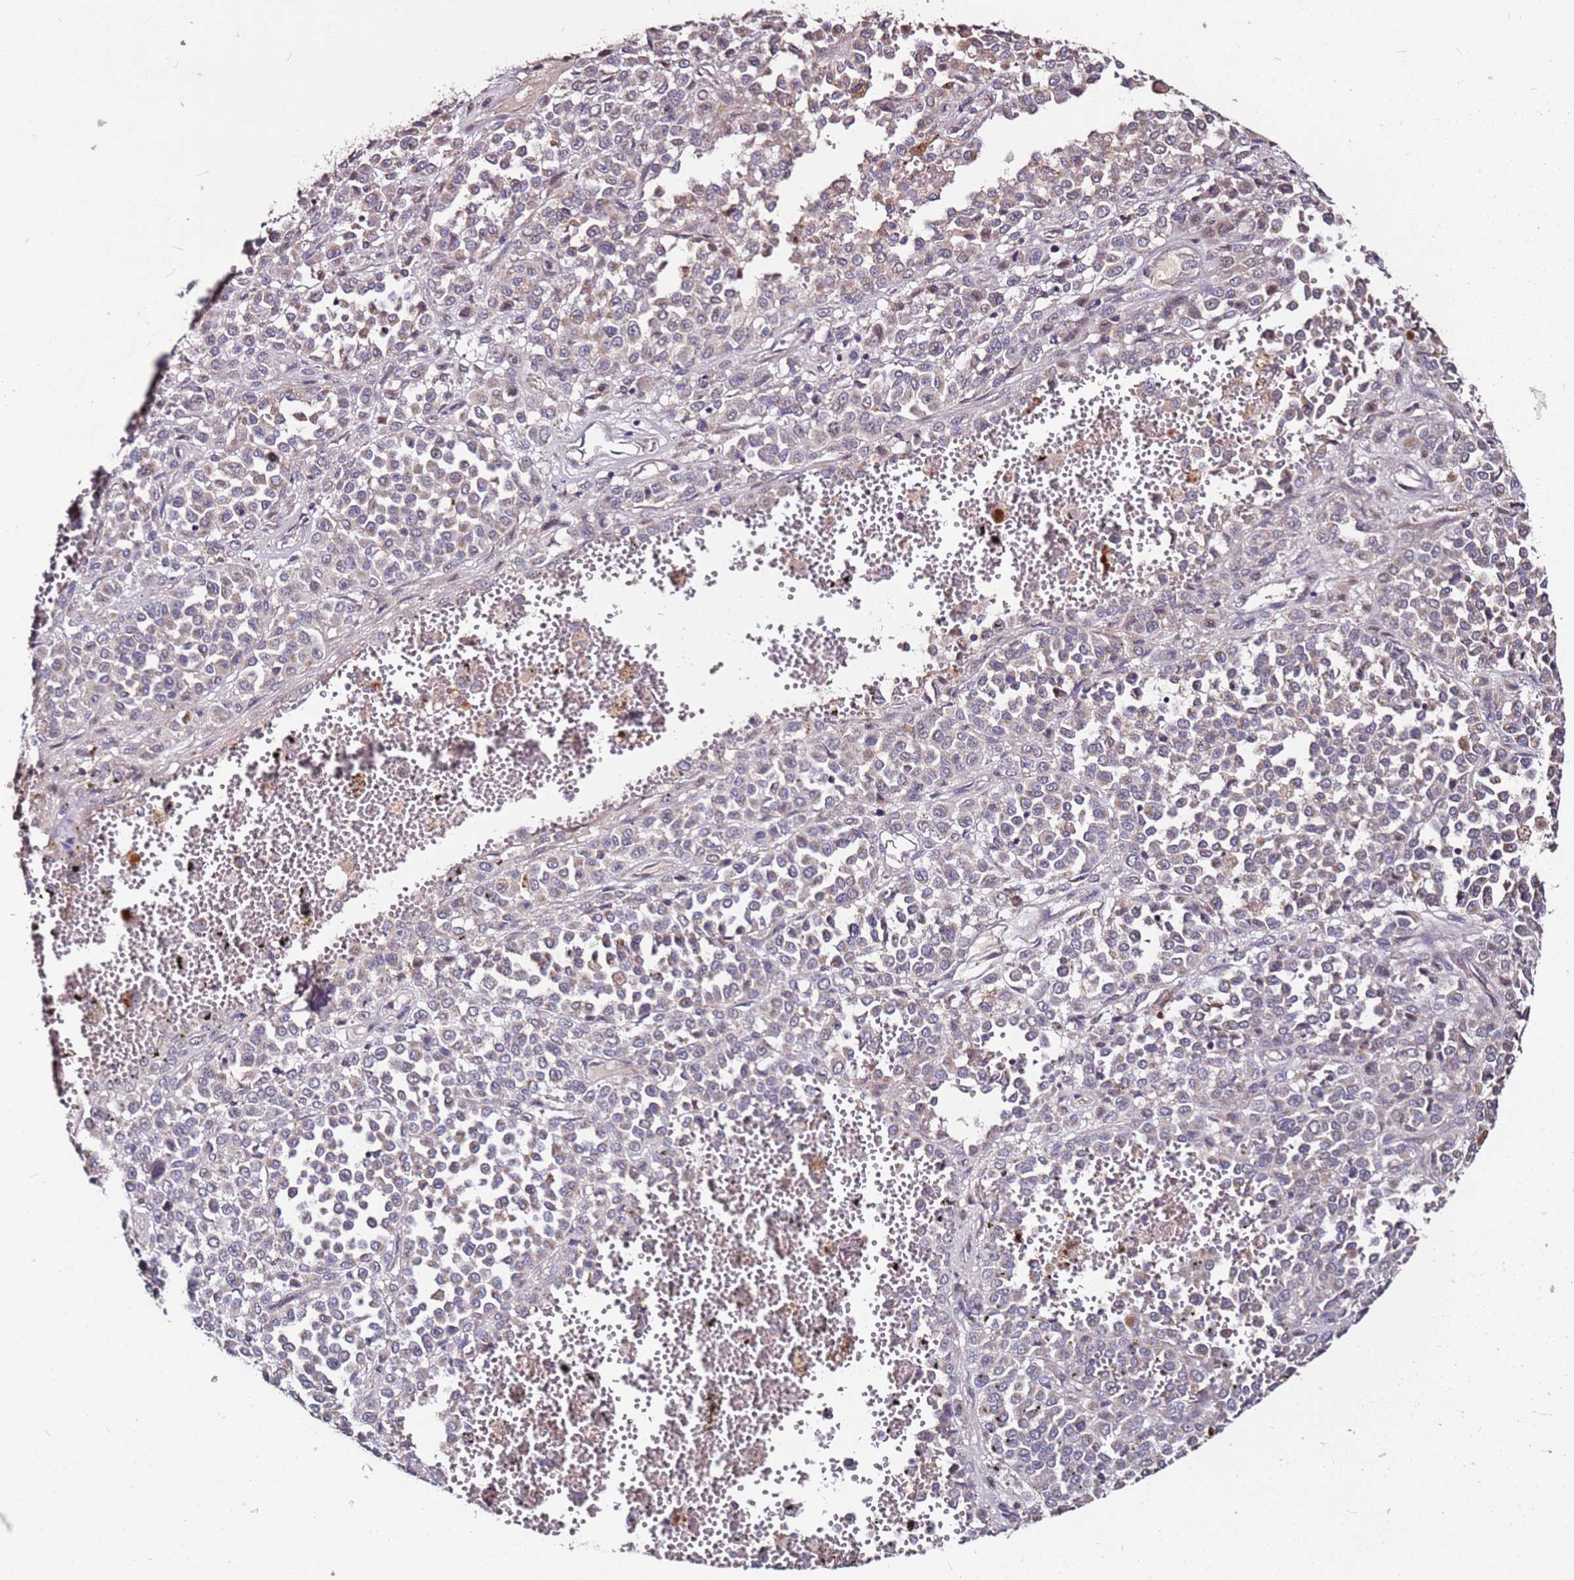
{"staining": {"intensity": "weak", "quantity": "25%-75%", "location": "cytoplasmic/membranous"}, "tissue": "melanoma", "cell_type": "Tumor cells", "image_type": "cancer", "snomed": [{"axis": "morphology", "description": "Malignant melanoma, Metastatic site"}, {"axis": "topography", "description": "Pancreas"}], "caption": "Malignant melanoma (metastatic site) stained with immunohistochemistry (IHC) shows weak cytoplasmic/membranous expression in approximately 25%-75% of tumor cells. The staining is performed using DAB brown chromogen to label protein expression. The nuclei are counter-stained blue using hematoxylin.", "gene": "DCDC2C", "patient": {"sex": "female", "age": 30}}